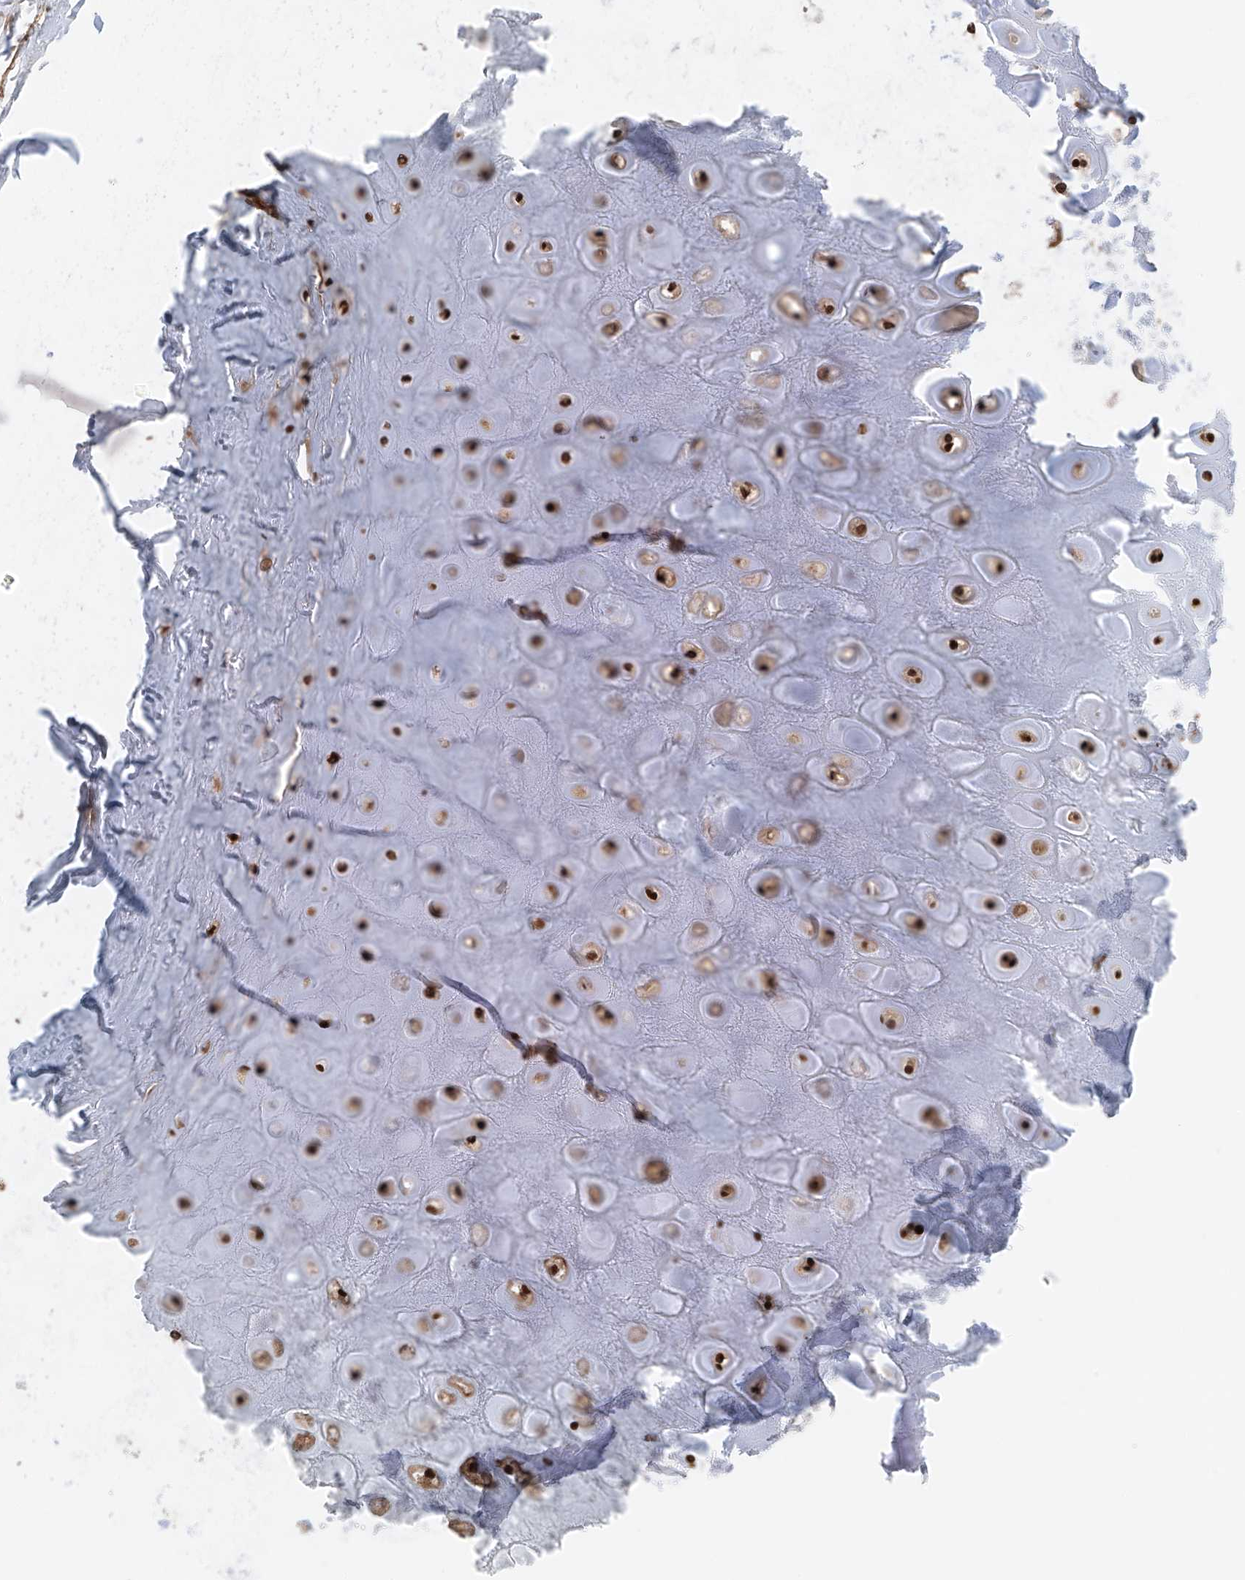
{"staining": {"intensity": "weak", "quantity": ">75%", "location": "cytoplasmic/membranous"}, "tissue": "adipose tissue", "cell_type": "Adipocytes", "image_type": "normal", "snomed": [{"axis": "morphology", "description": "Normal tissue, NOS"}, {"axis": "morphology", "description": "Basal cell carcinoma"}, {"axis": "topography", "description": "Skin"}], "caption": "Weak cytoplasmic/membranous positivity is present in approximately >75% of adipocytes in normal adipose tissue.", "gene": "DNAJC9", "patient": {"sex": "female", "age": 89}}